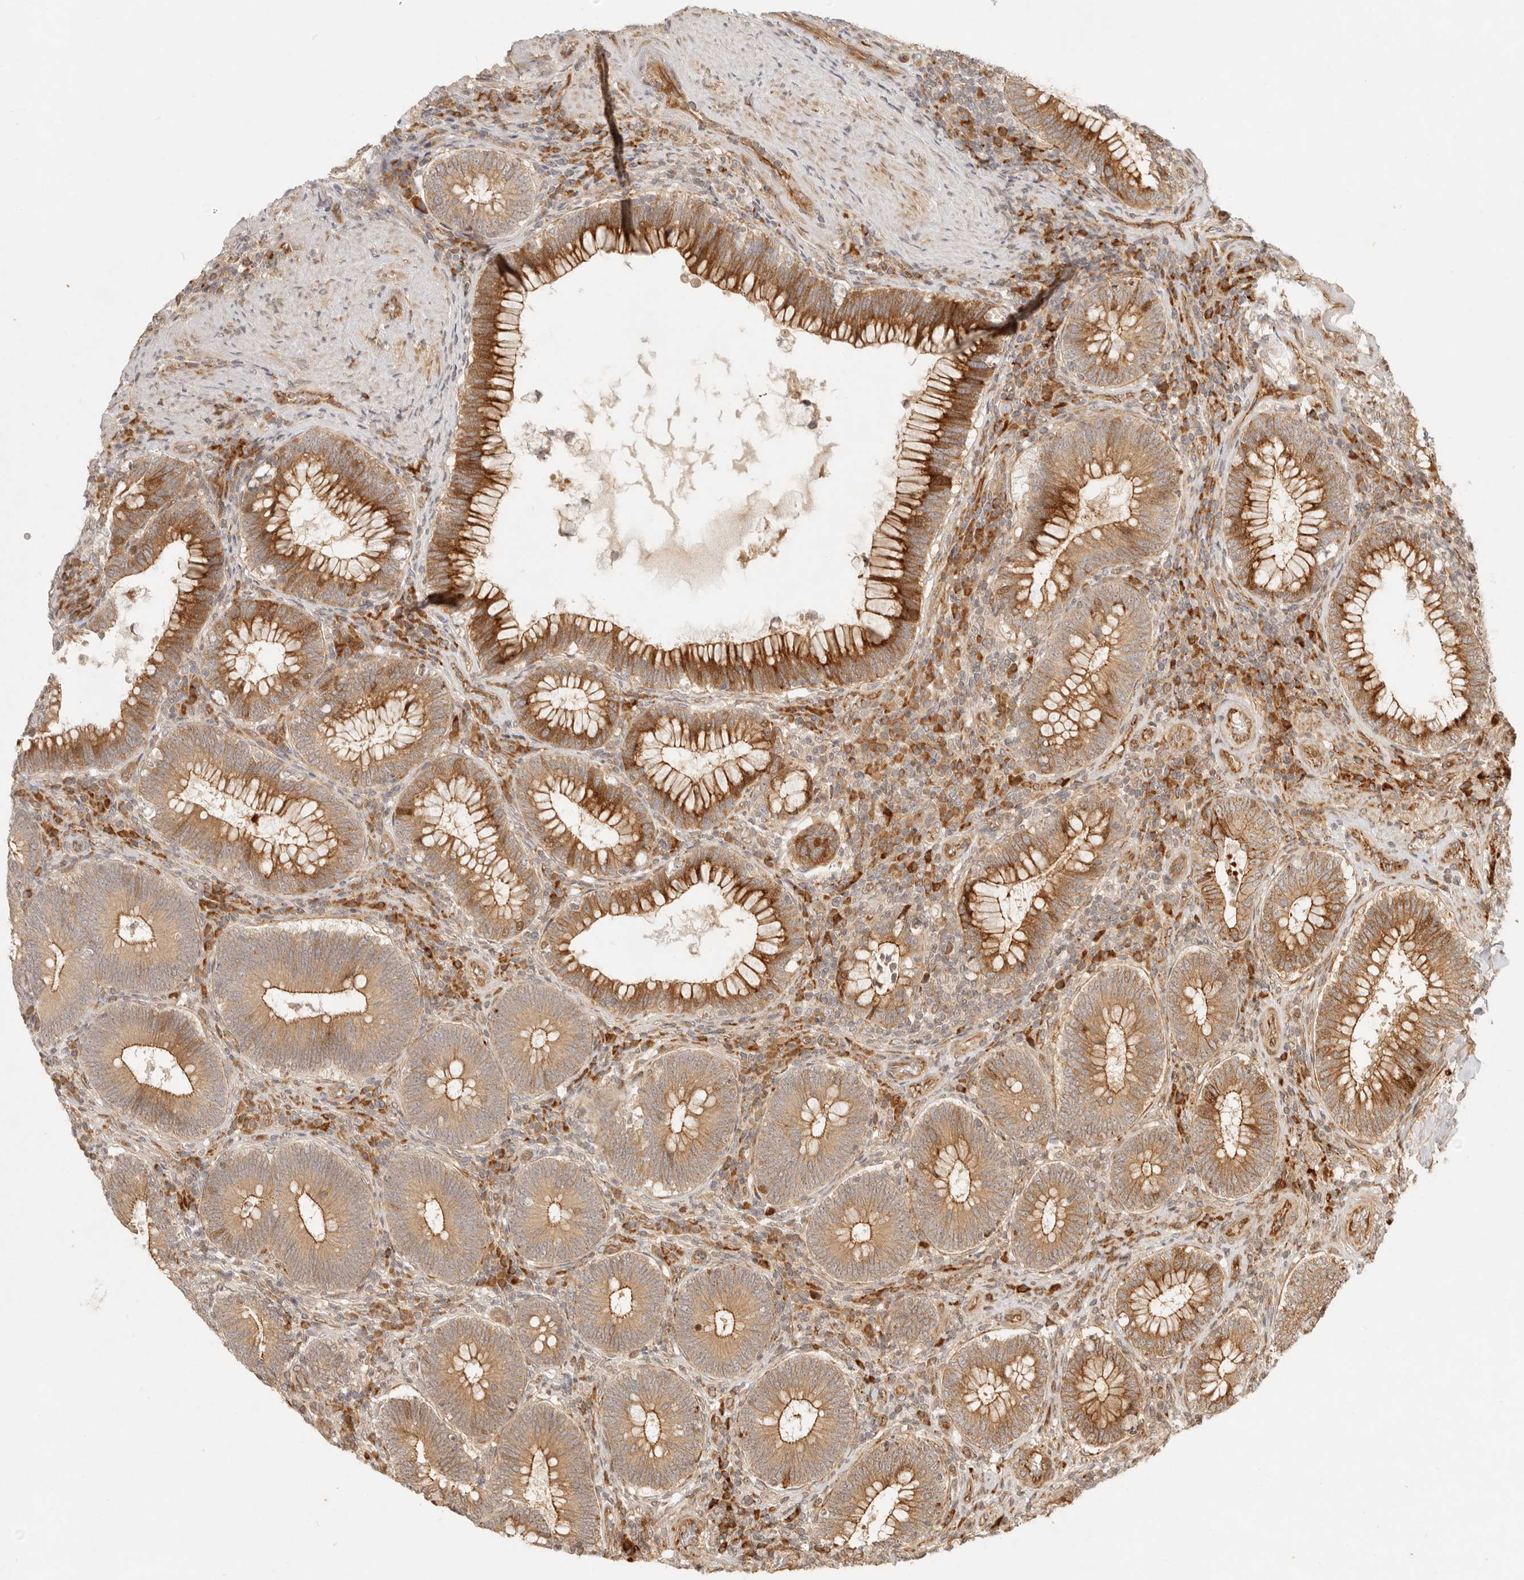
{"staining": {"intensity": "moderate", "quantity": ">75%", "location": "cytoplasmic/membranous"}, "tissue": "colorectal cancer", "cell_type": "Tumor cells", "image_type": "cancer", "snomed": [{"axis": "morphology", "description": "Normal tissue, NOS"}, {"axis": "topography", "description": "Colon"}], "caption": "A medium amount of moderate cytoplasmic/membranous positivity is seen in about >75% of tumor cells in colorectal cancer tissue.", "gene": "KLHL38", "patient": {"sex": "female", "age": 82}}